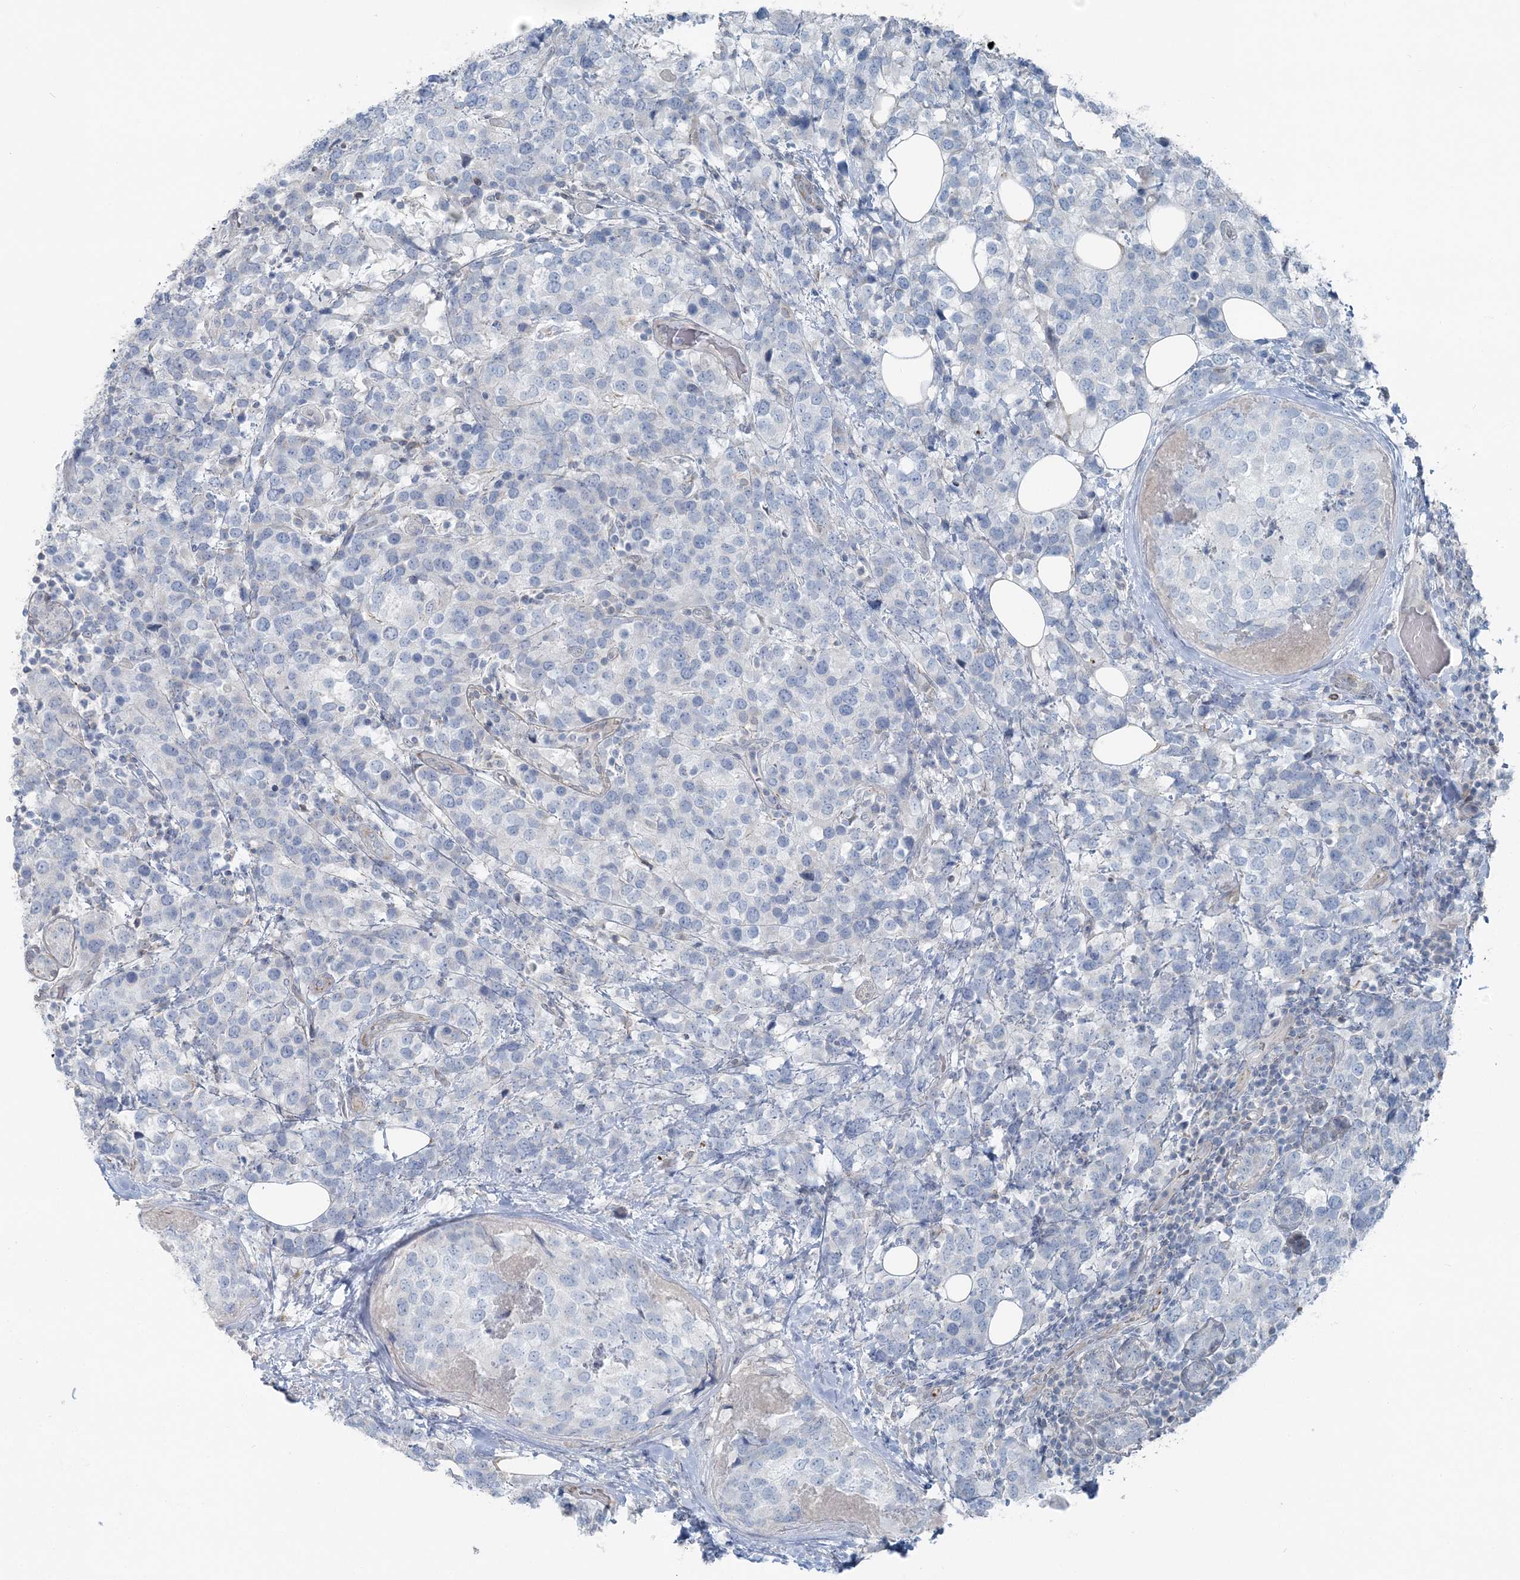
{"staining": {"intensity": "negative", "quantity": "none", "location": "none"}, "tissue": "breast cancer", "cell_type": "Tumor cells", "image_type": "cancer", "snomed": [{"axis": "morphology", "description": "Lobular carcinoma"}, {"axis": "topography", "description": "Breast"}], "caption": "Immunohistochemistry (IHC) micrograph of breast lobular carcinoma stained for a protein (brown), which exhibits no staining in tumor cells.", "gene": "FBXL17", "patient": {"sex": "female", "age": 59}}